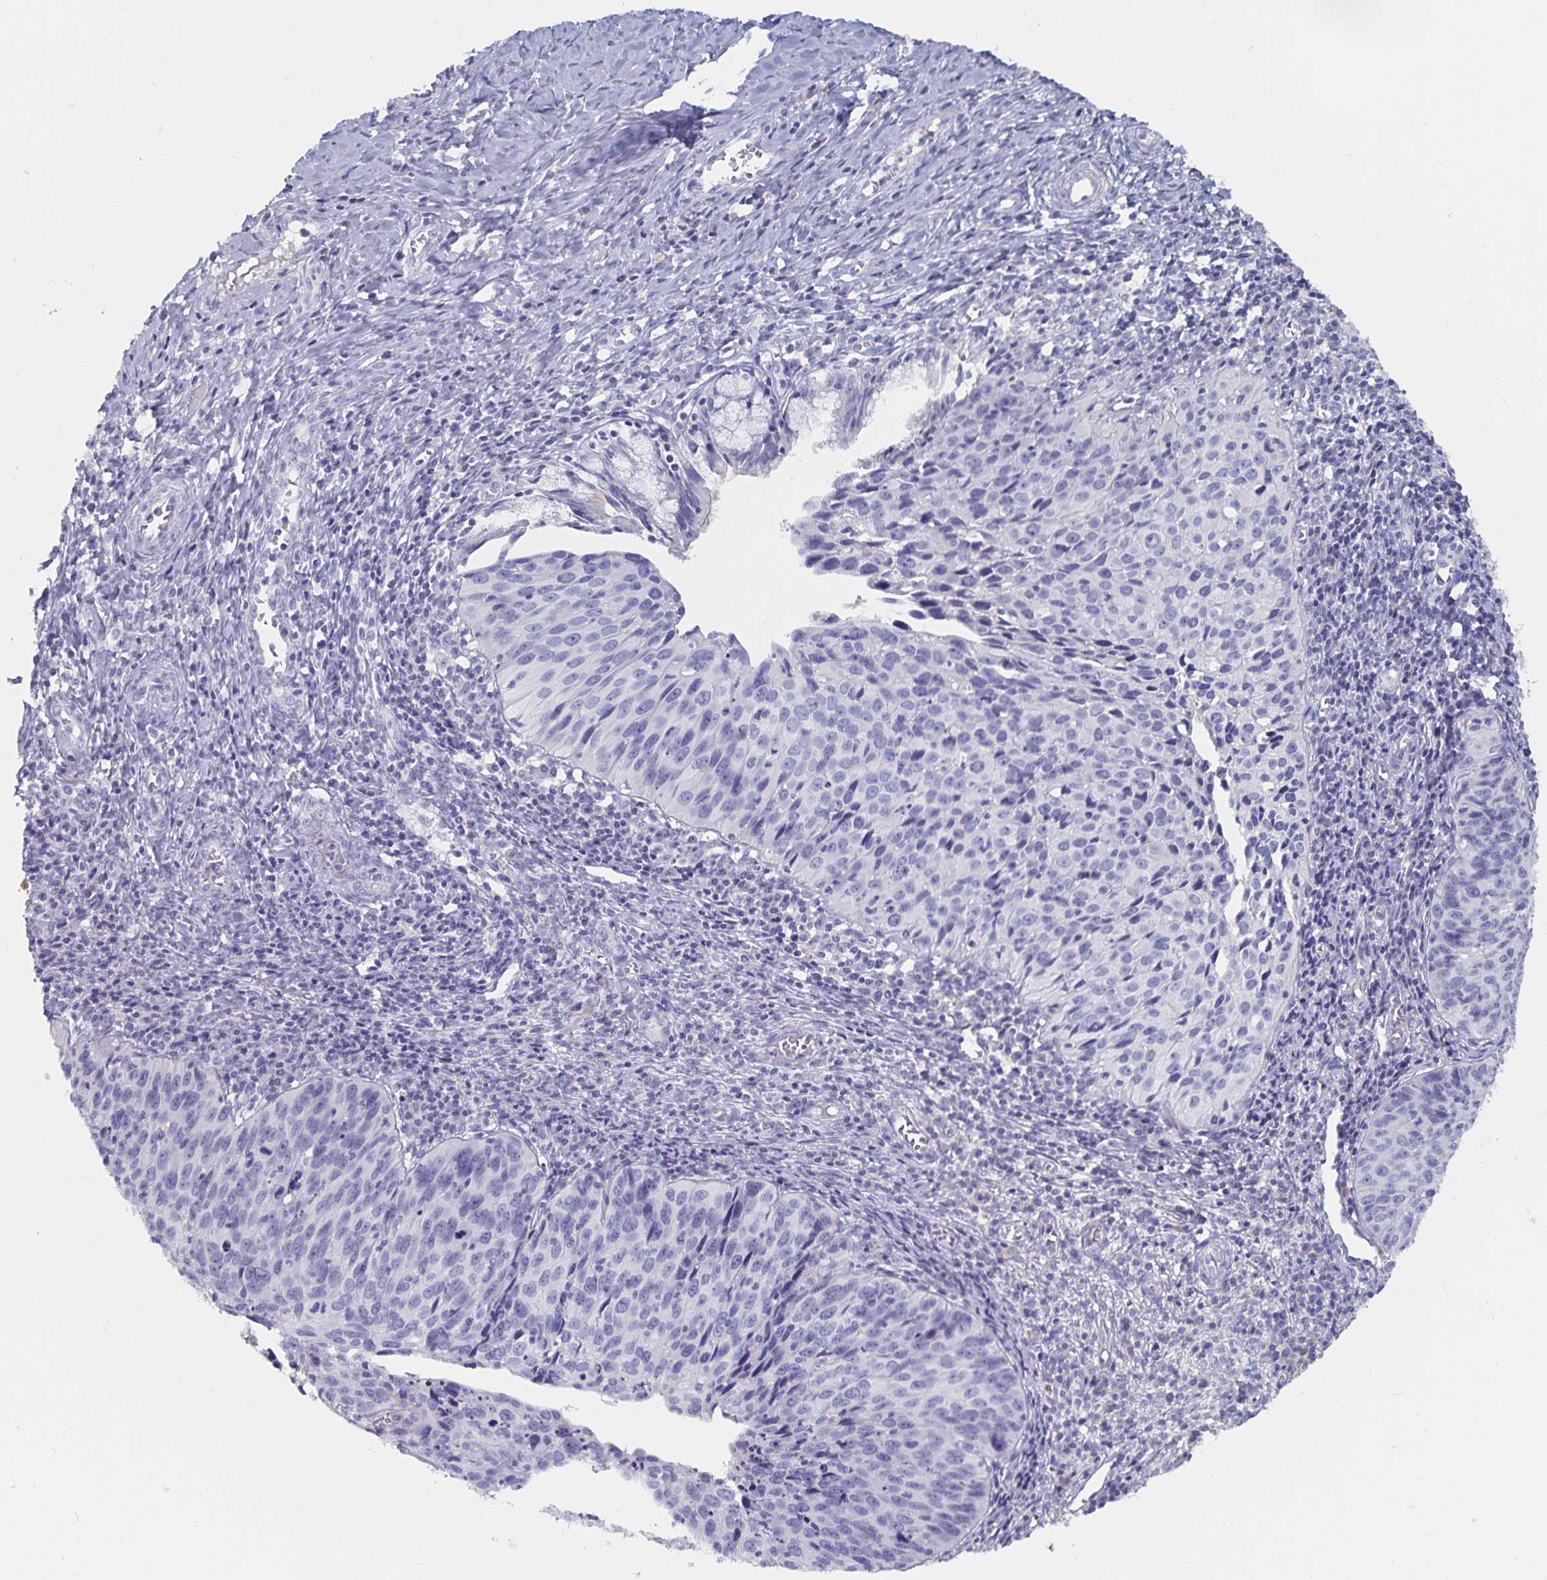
{"staining": {"intensity": "negative", "quantity": "none", "location": "none"}, "tissue": "cervical cancer", "cell_type": "Tumor cells", "image_type": "cancer", "snomed": [{"axis": "morphology", "description": "Squamous cell carcinoma, NOS"}, {"axis": "topography", "description": "Cervix"}], "caption": "The photomicrograph displays no significant positivity in tumor cells of squamous cell carcinoma (cervical). The staining is performed using DAB brown chromogen with nuclei counter-stained in using hematoxylin.", "gene": "CFAP69", "patient": {"sex": "female", "age": 31}}